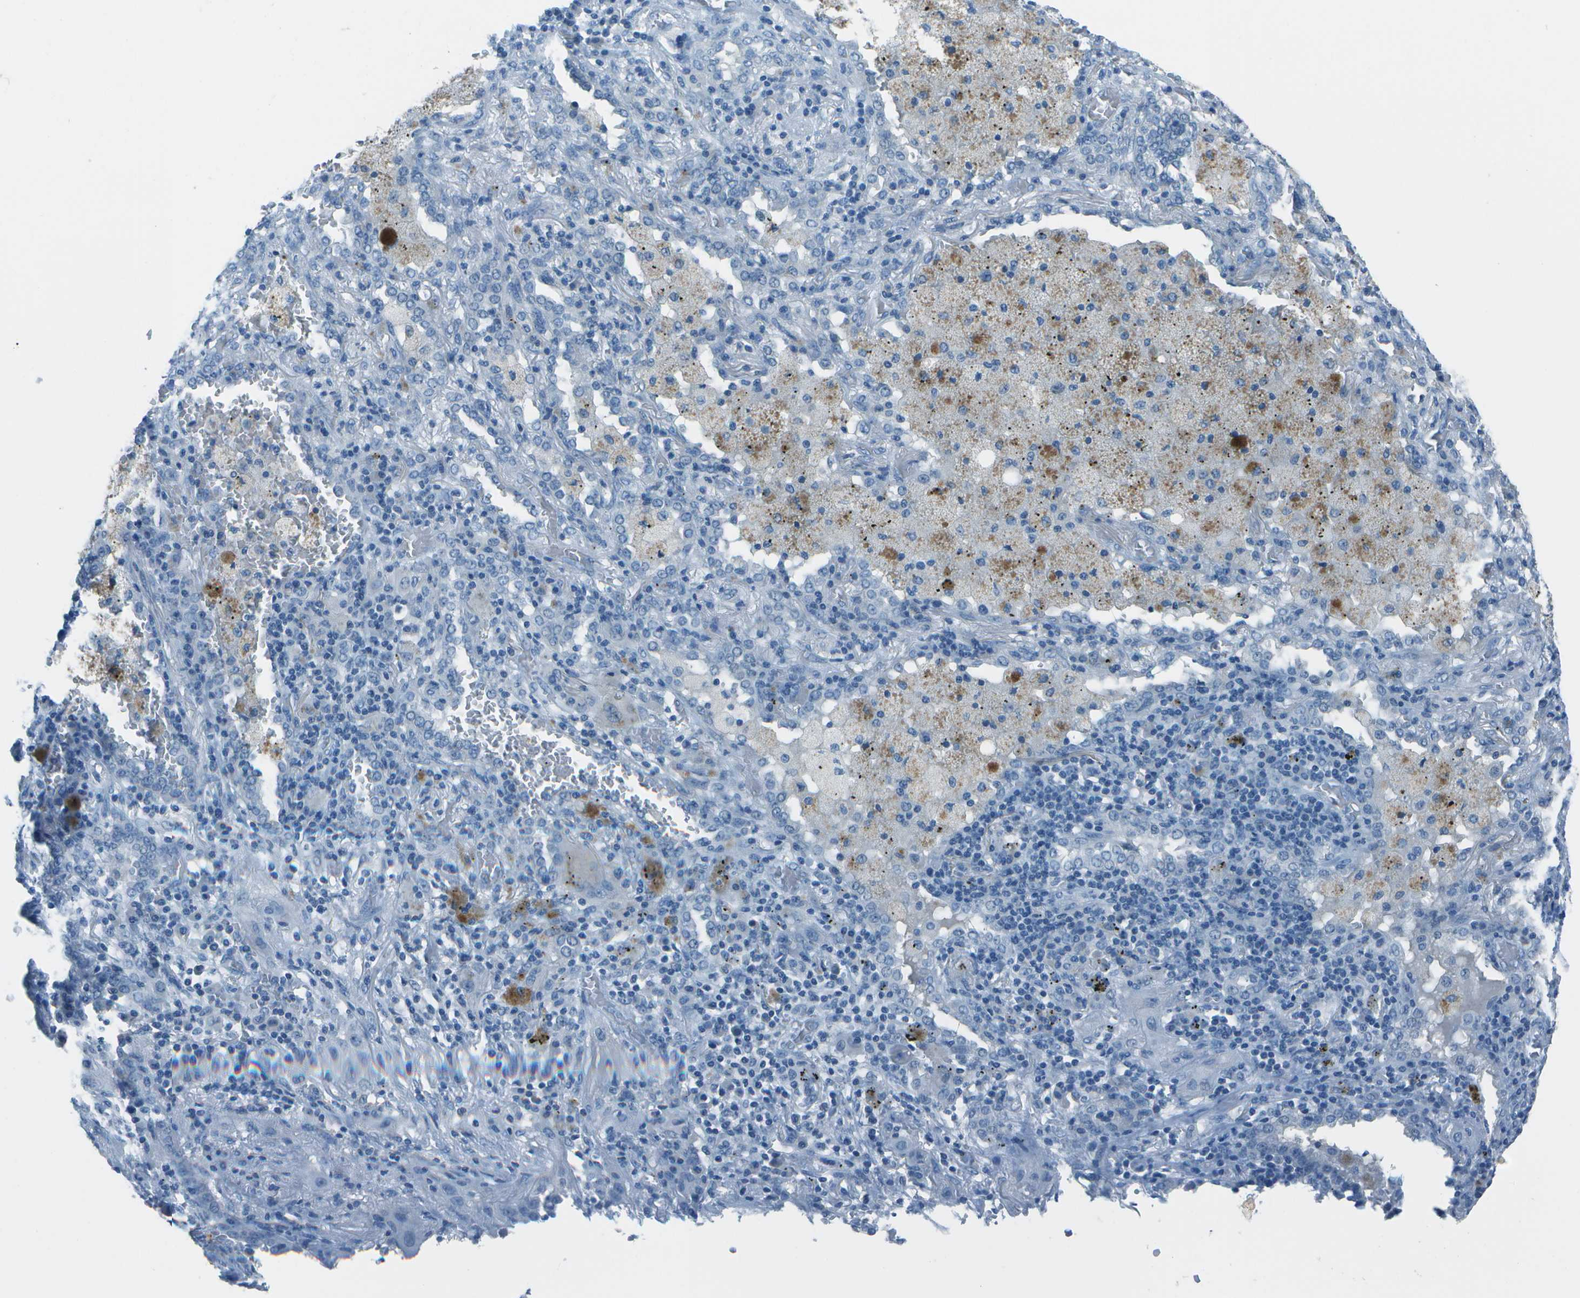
{"staining": {"intensity": "negative", "quantity": "none", "location": "none"}, "tissue": "lung cancer", "cell_type": "Tumor cells", "image_type": "cancer", "snomed": [{"axis": "morphology", "description": "Squamous cell carcinoma, NOS"}, {"axis": "topography", "description": "Lung"}], "caption": "This is an IHC photomicrograph of lung squamous cell carcinoma. There is no staining in tumor cells.", "gene": "FGF1", "patient": {"sex": "female", "age": 47}}